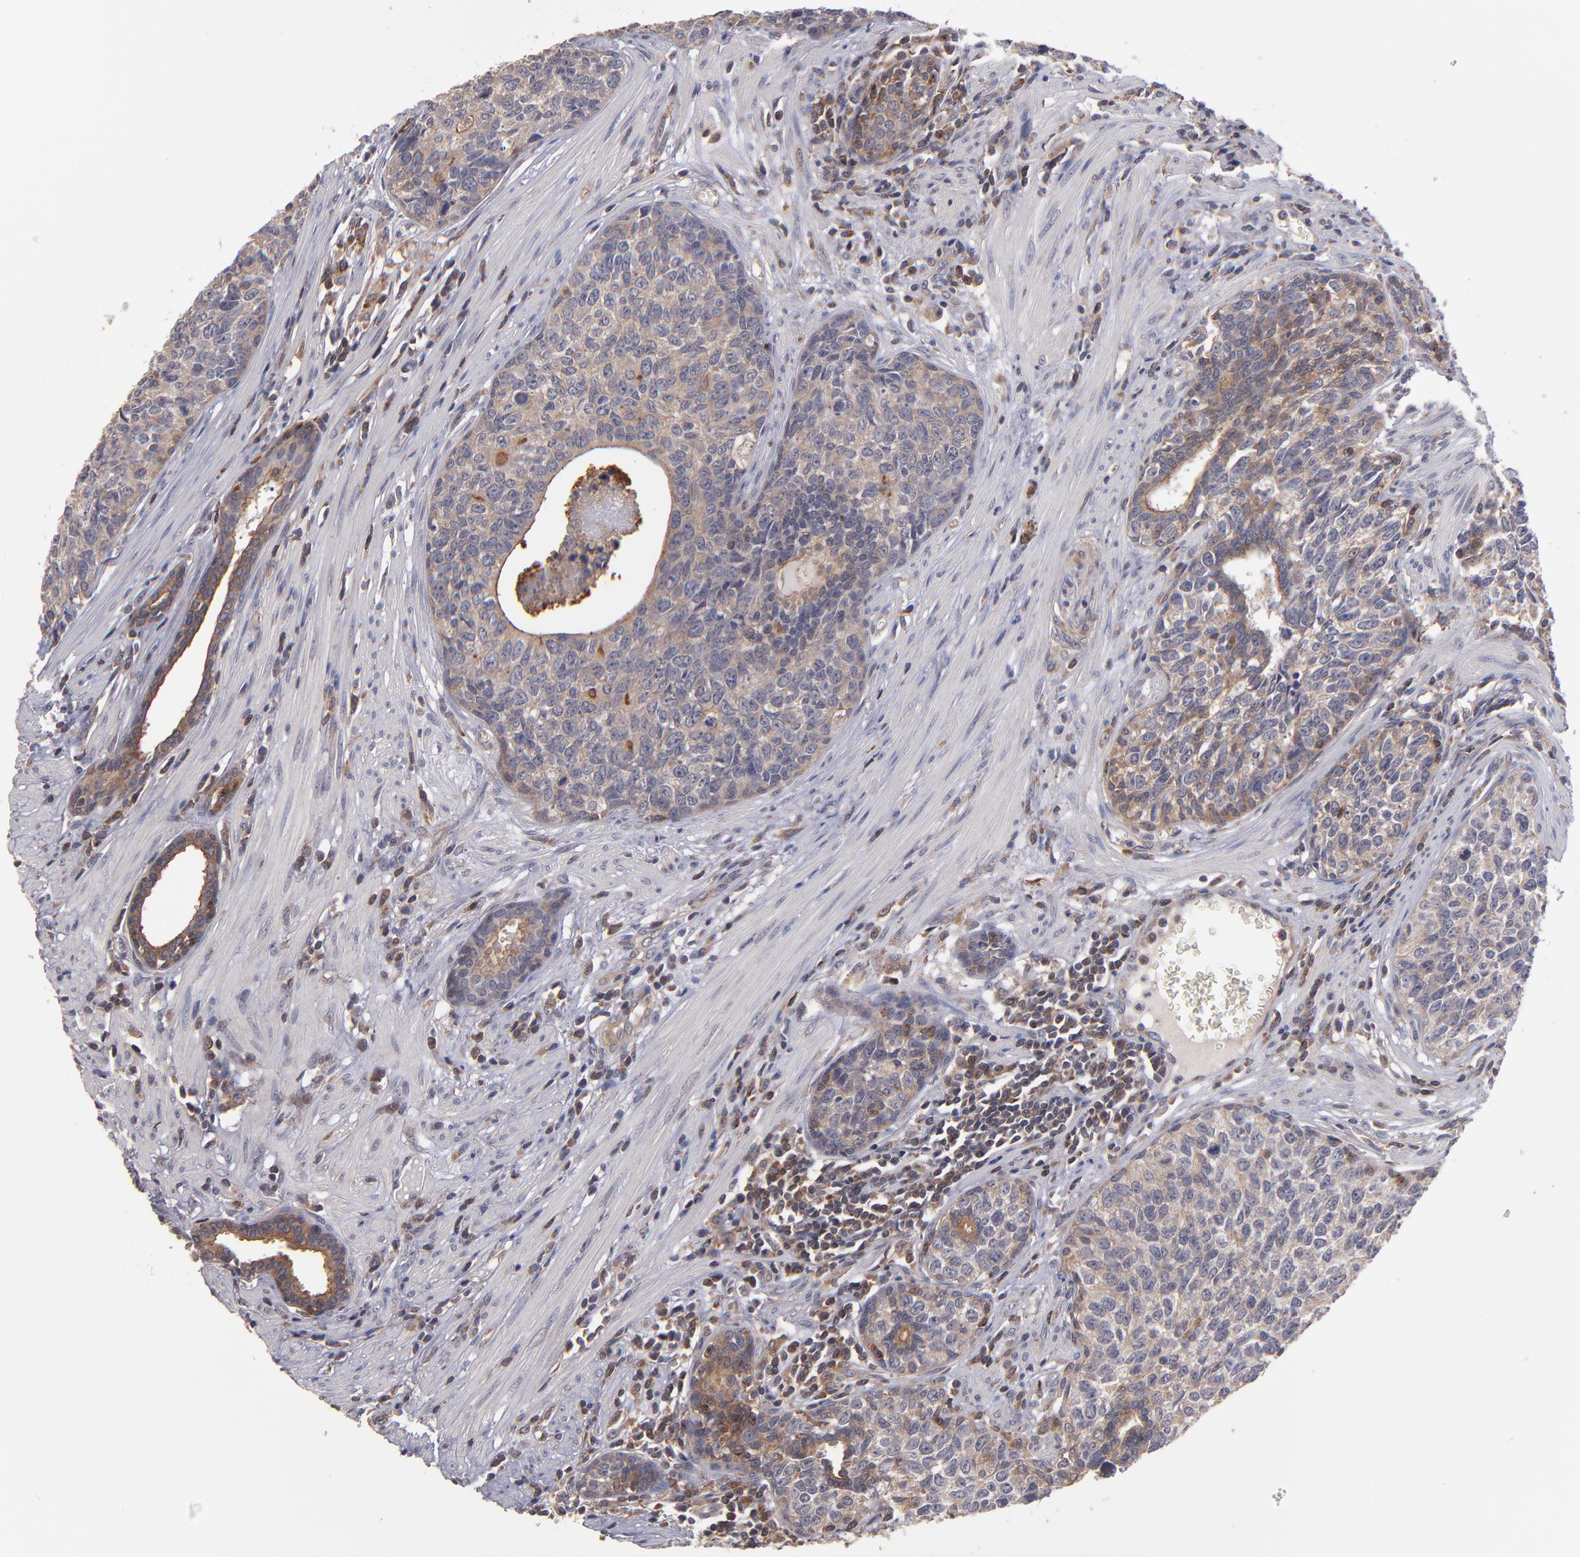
{"staining": {"intensity": "moderate", "quantity": "25%-75%", "location": "cytoplasmic/membranous"}, "tissue": "urothelial cancer", "cell_type": "Tumor cells", "image_type": "cancer", "snomed": [{"axis": "morphology", "description": "Urothelial carcinoma, High grade"}, {"axis": "topography", "description": "Urinary bladder"}], "caption": "DAB (3,3'-diaminobenzidine) immunohistochemical staining of urothelial carcinoma (high-grade) exhibits moderate cytoplasmic/membranous protein expression in about 25%-75% of tumor cells. (brown staining indicates protein expression, while blue staining denotes nuclei).", "gene": "NF2", "patient": {"sex": "male", "age": 81}}